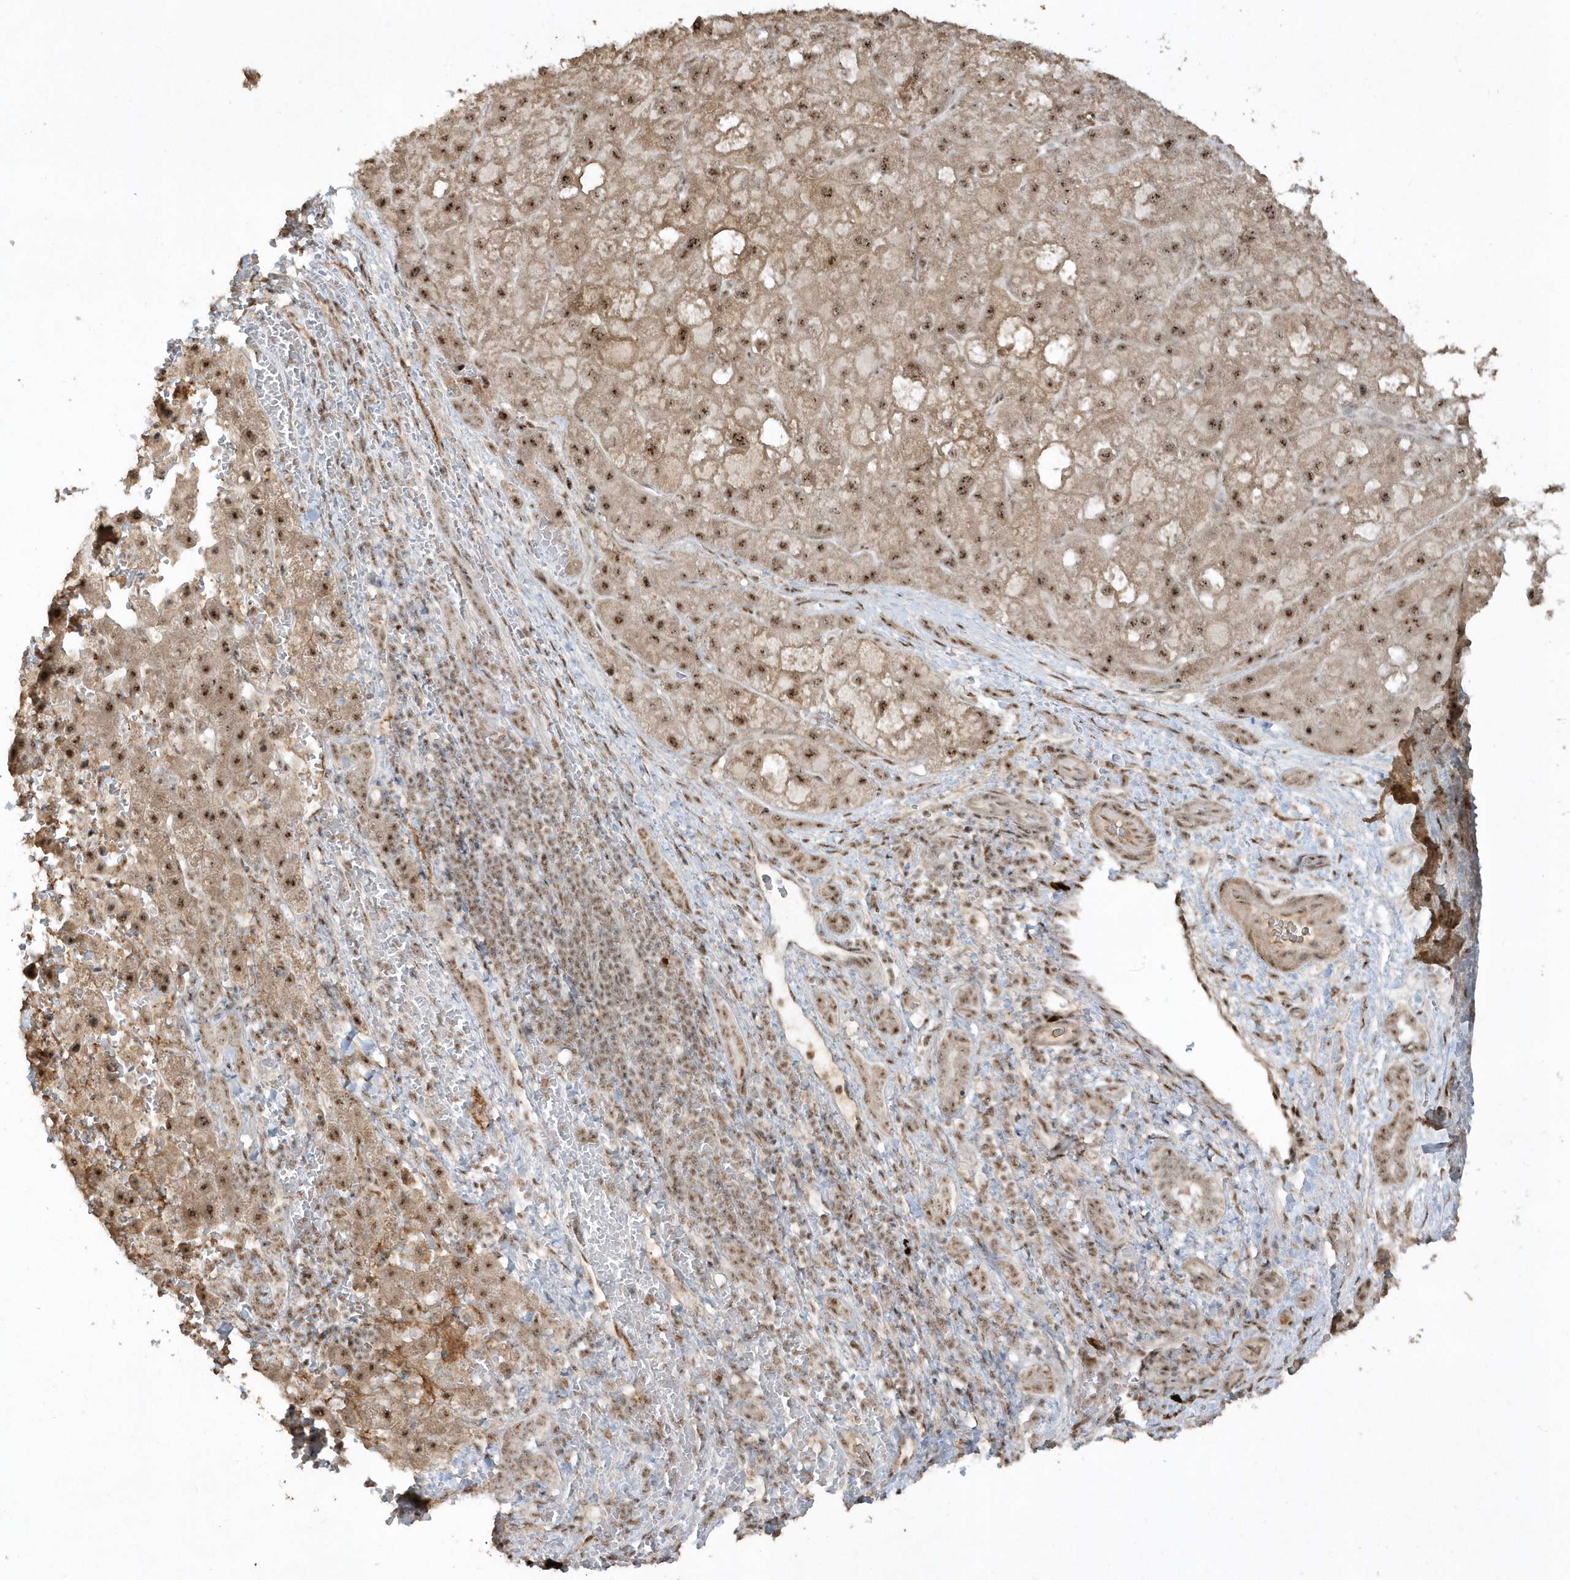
{"staining": {"intensity": "strong", "quantity": ">75%", "location": "nuclear"}, "tissue": "liver cancer", "cell_type": "Tumor cells", "image_type": "cancer", "snomed": [{"axis": "morphology", "description": "Carcinoma, Hepatocellular, NOS"}, {"axis": "topography", "description": "Liver"}], "caption": "The histopathology image displays immunohistochemical staining of liver hepatocellular carcinoma. There is strong nuclear positivity is seen in about >75% of tumor cells.", "gene": "POLR3B", "patient": {"sex": "male", "age": 57}}